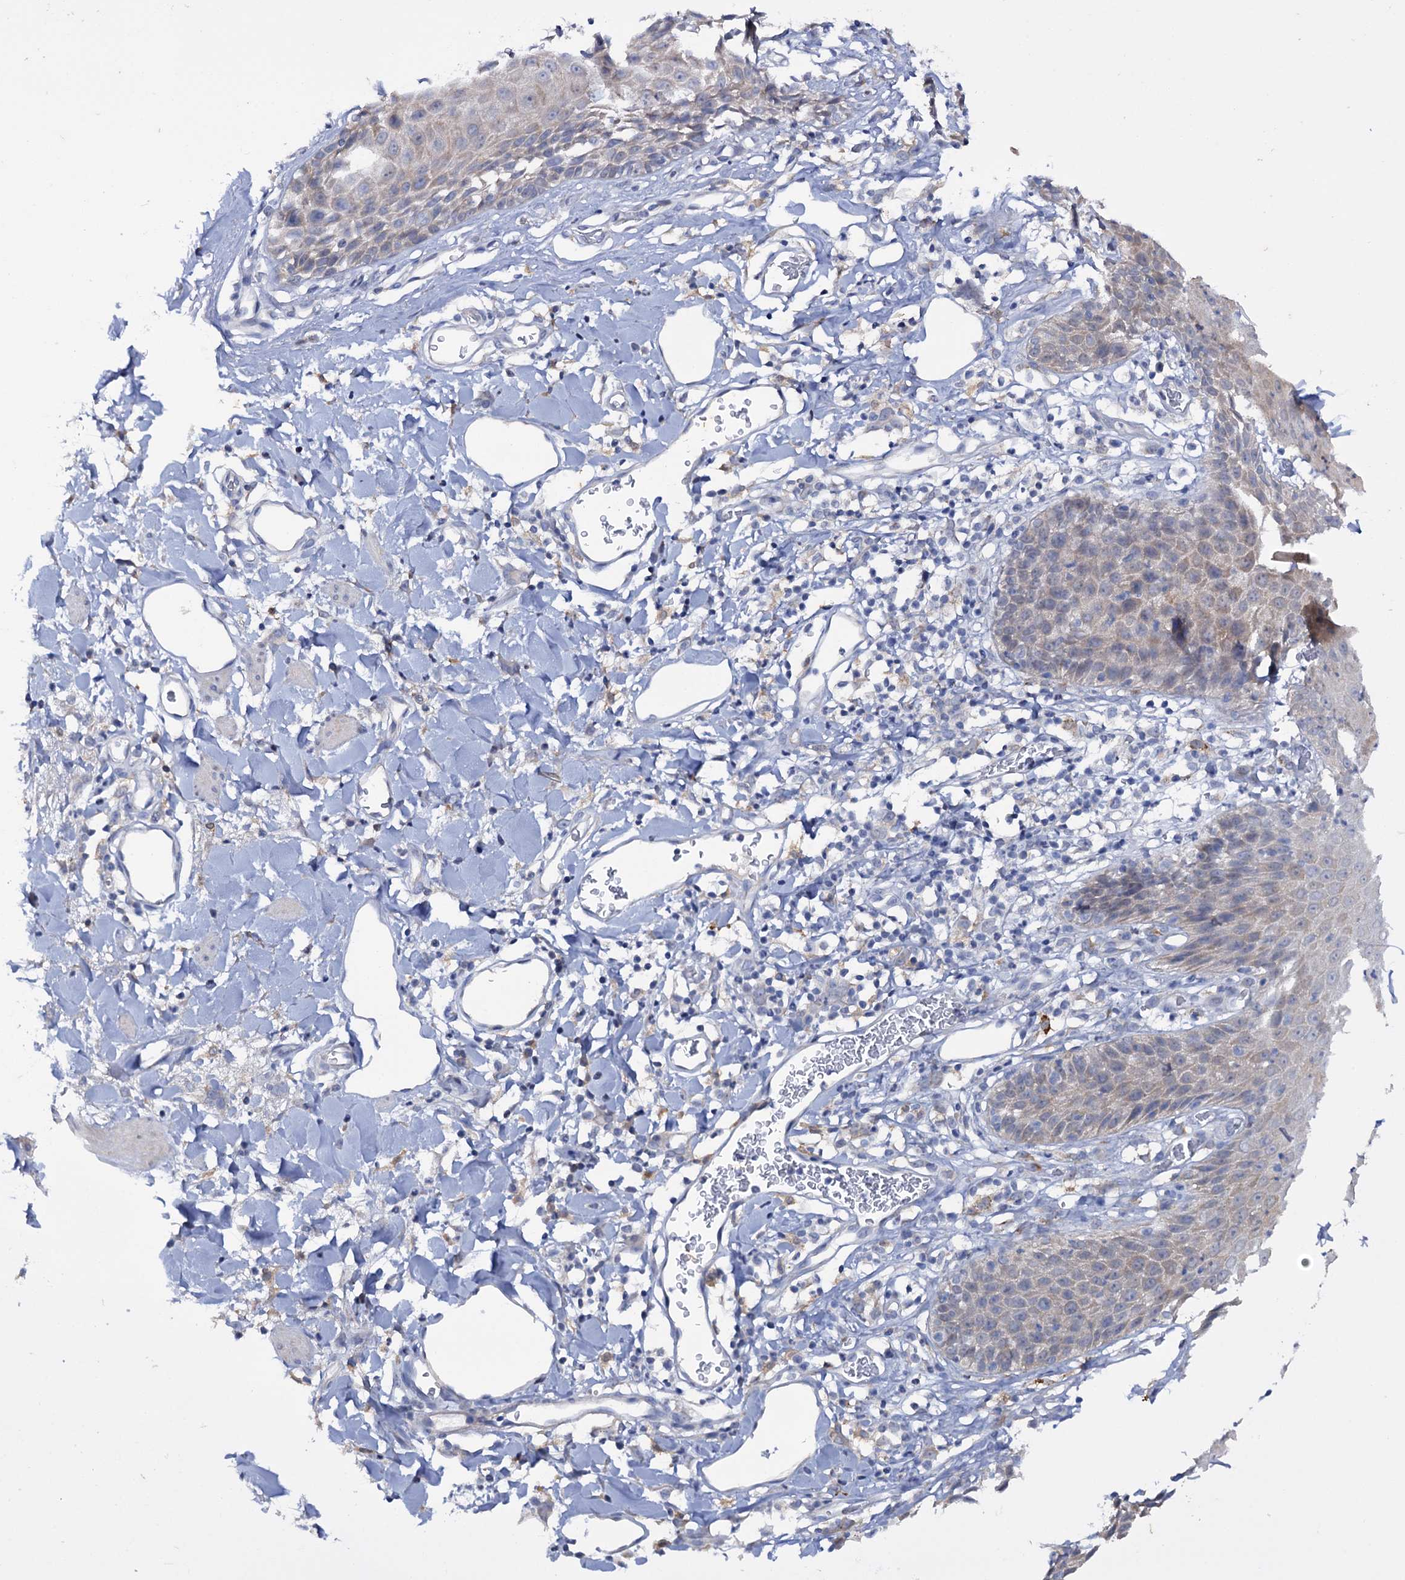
{"staining": {"intensity": "negative", "quantity": "none", "location": "none"}, "tissue": "skin", "cell_type": "Epidermal cells", "image_type": "normal", "snomed": [{"axis": "morphology", "description": "Normal tissue, NOS"}, {"axis": "topography", "description": "Vulva"}], "caption": "Immunohistochemical staining of benign skin demonstrates no significant positivity in epidermal cells.", "gene": "MID1IP1", "patient": {"sex": "female", "age": 68}}